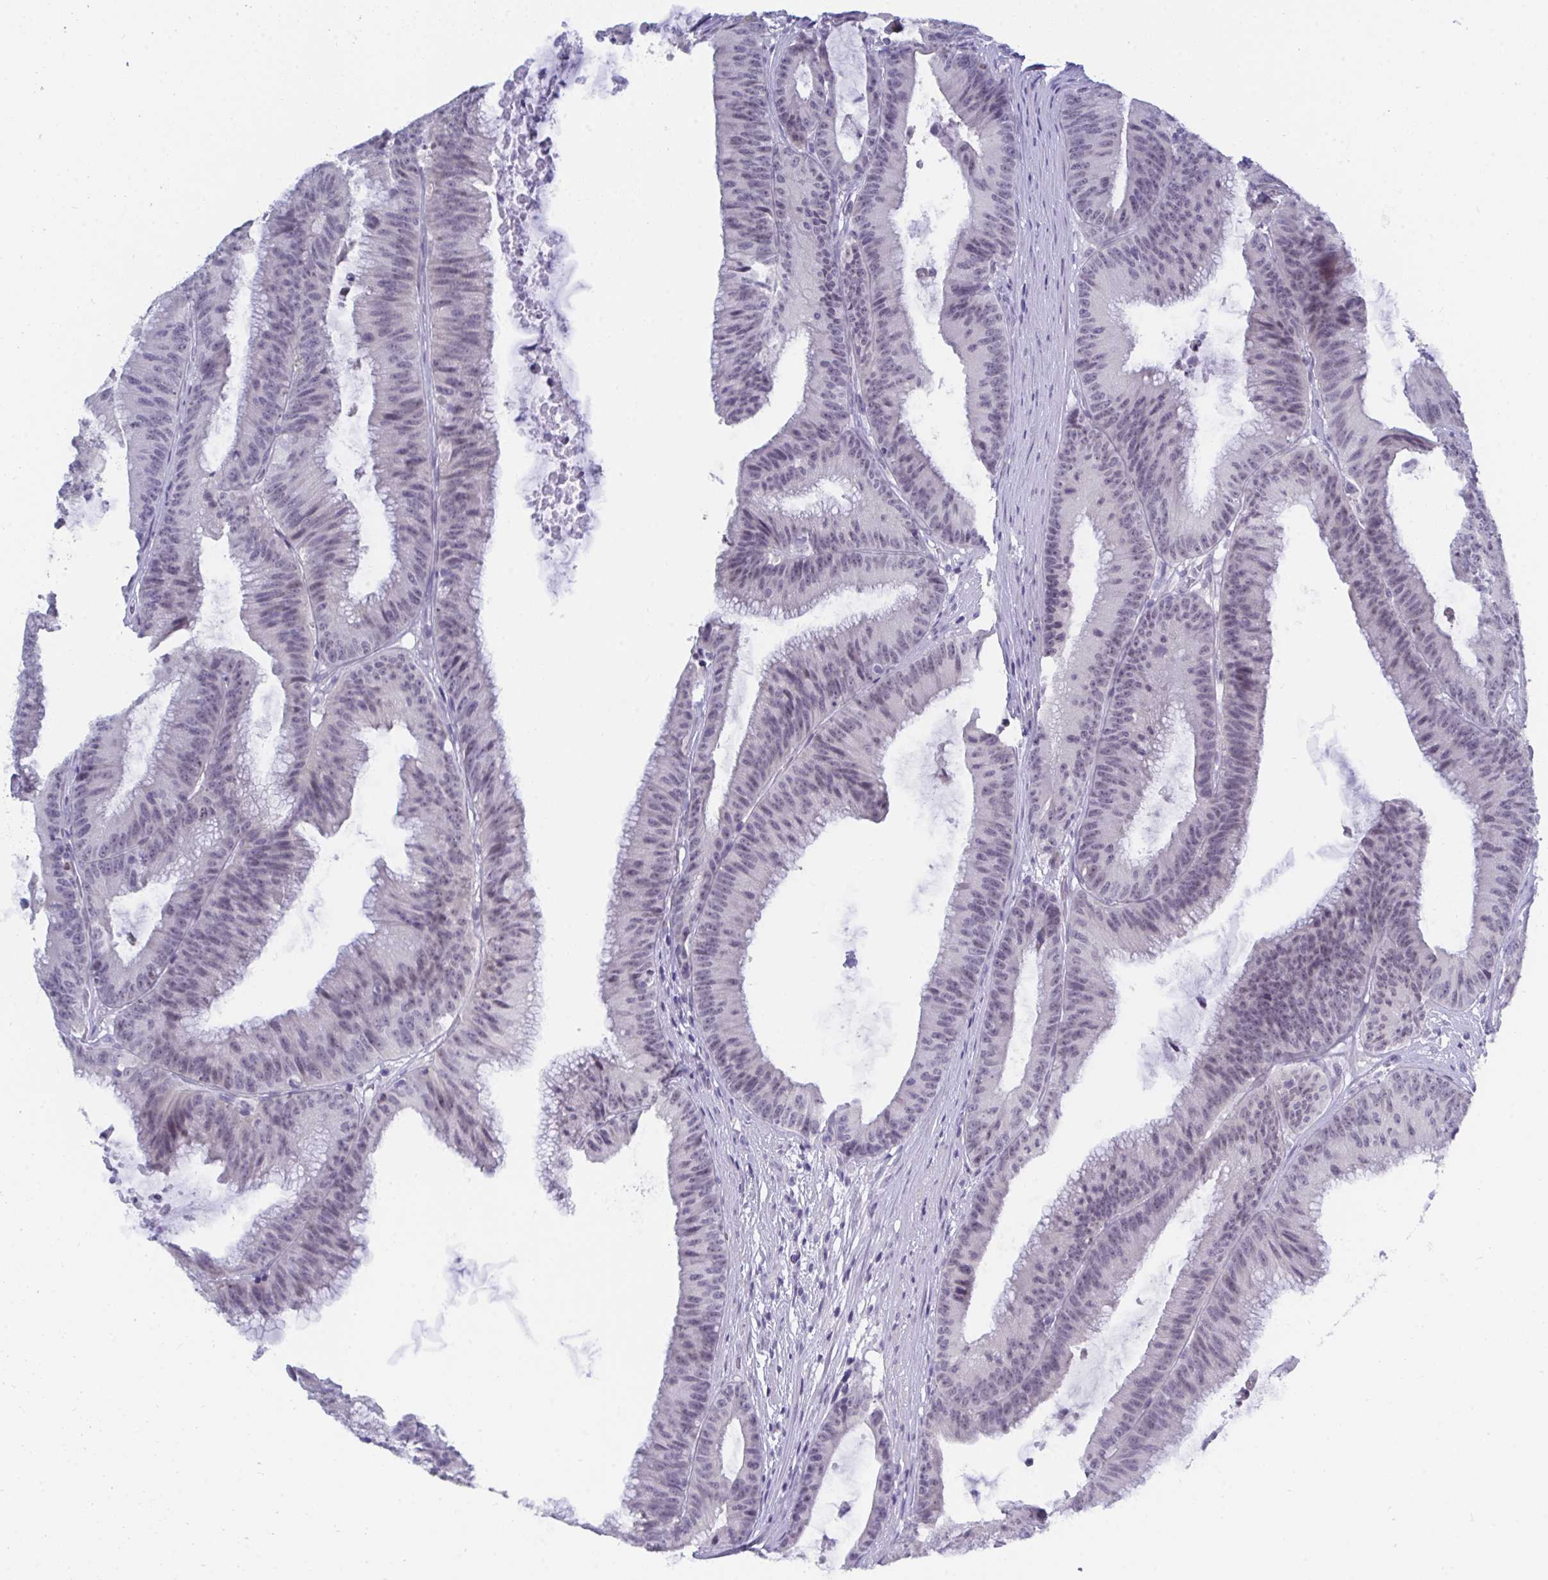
{"staining": {"intensity": "weak", "quantity": "25%-75%", "location": "nuclear"}, "tissue": "colorectal cancer", "cell_type": "Tumor cells", "image_type": "cancer", "snomed": [{"axis": "morphology", "description": "Adenocarcinoma, NOS"}, {"axis": "topography", "description": "Colon"}], "caption": "This is an image of IHC staining of colorectal adenocarcinoma, which shows weak positivity in the nuclear of tumor cells.", "gene": "BMAL2", "patient": {"sex": "female", "age": 78}}